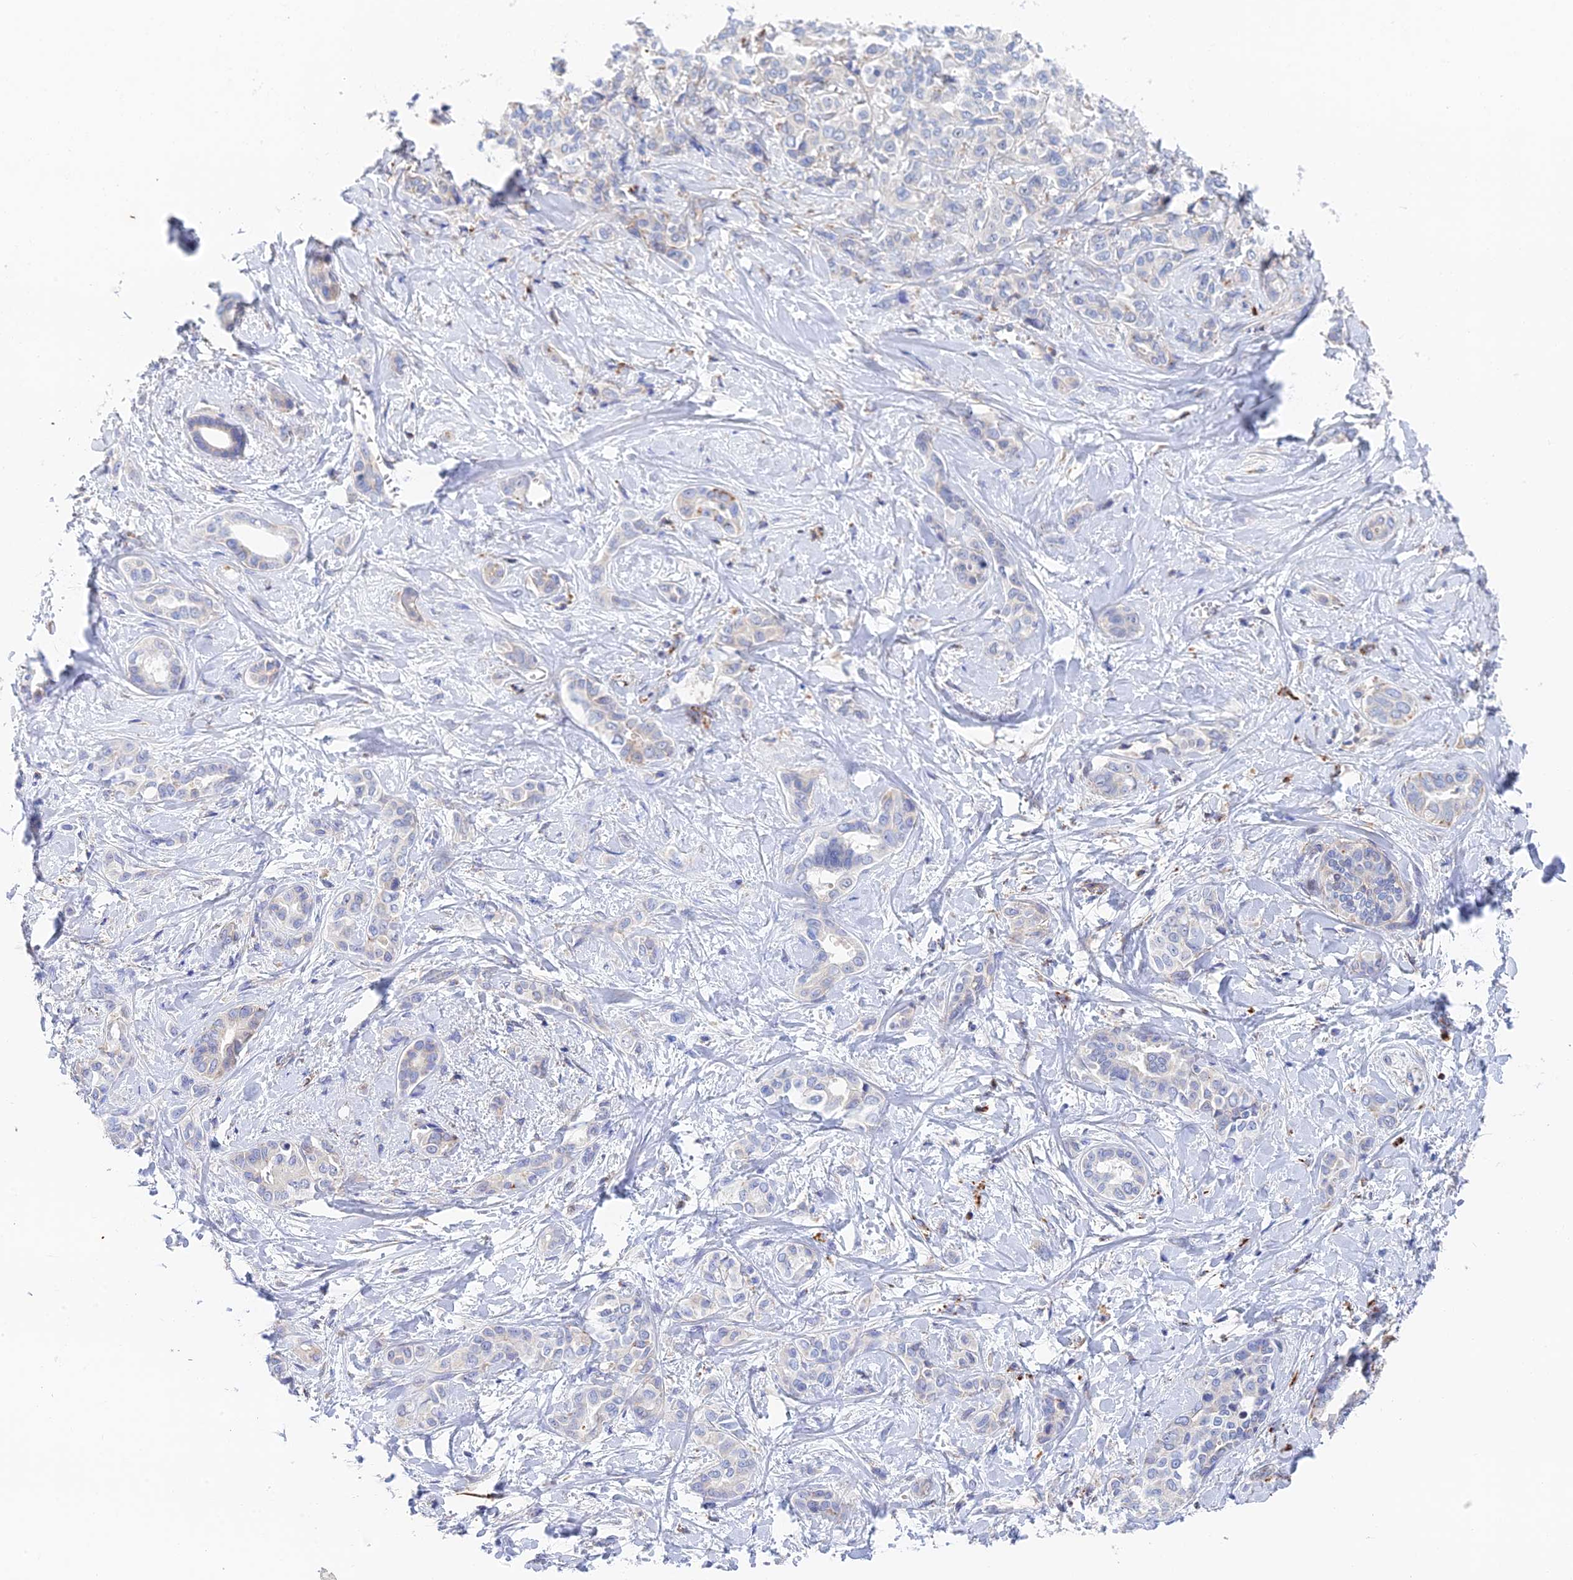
{"staining": {"intensity": "negative", "quantity": "none", "location": "none"}, "tissue": "liver cancer", "cell_type": "Tumor cells", "image_type": "cancer", "snomed": [{"axis": "morphology", "description": "Cholangiocarcinoma"}, {"axis": "topography", "description": "Liver"}], "caption": "This is a histopathology image of immunohistochemistry (IHC) staining of cholangiocarcinoma (liver), which shows no positivity in tumor cells.", "gene": "RPGRIP1L", "patient": {"sex": "female", "age": 77}}